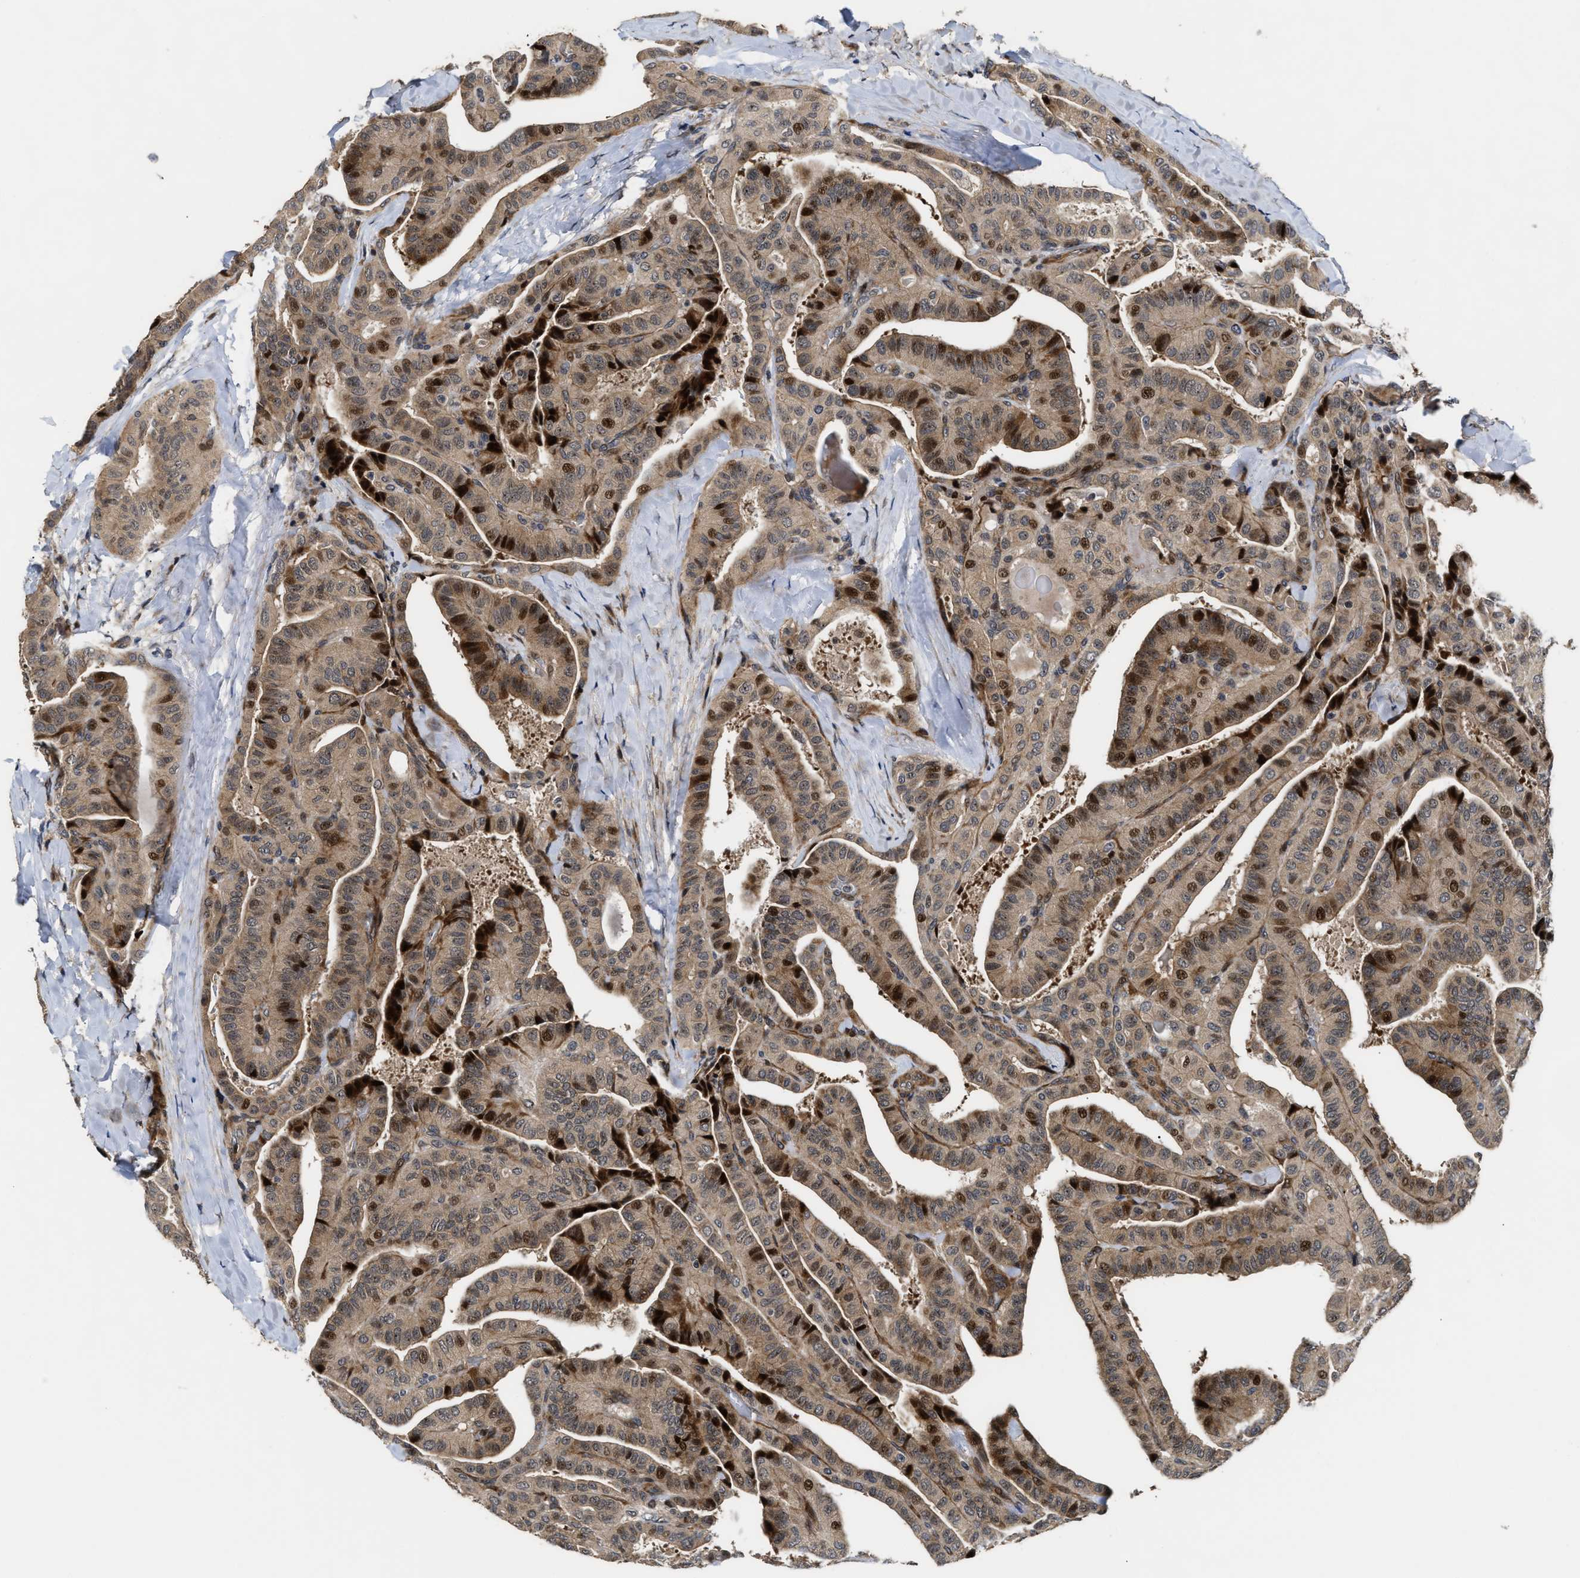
{"staining": {"intensity": "moderate", "quantity": ">75%", "location": "cytoplasmic/membranous,nuclear"}, "tissue": "thyroid cancer", "cell_type": "Tumor cells", "image_type": "cancer", "snomed": [{"axis": "morphology", "description": "Papillary adenocarcinoma, NOS"}, {"axis": "topography", "description": "Thyroid gland"}], "caption": "There is medium levels of moderate cytoplasmic/membranous and nuclear positivity in tumor cells of papillary adenocarcinoma (thyroid), as demonstrated by immunohistochemical staining (brown color).", "gene": "ALDH3A2", "patient": {"sex": "male", "age": 77}}